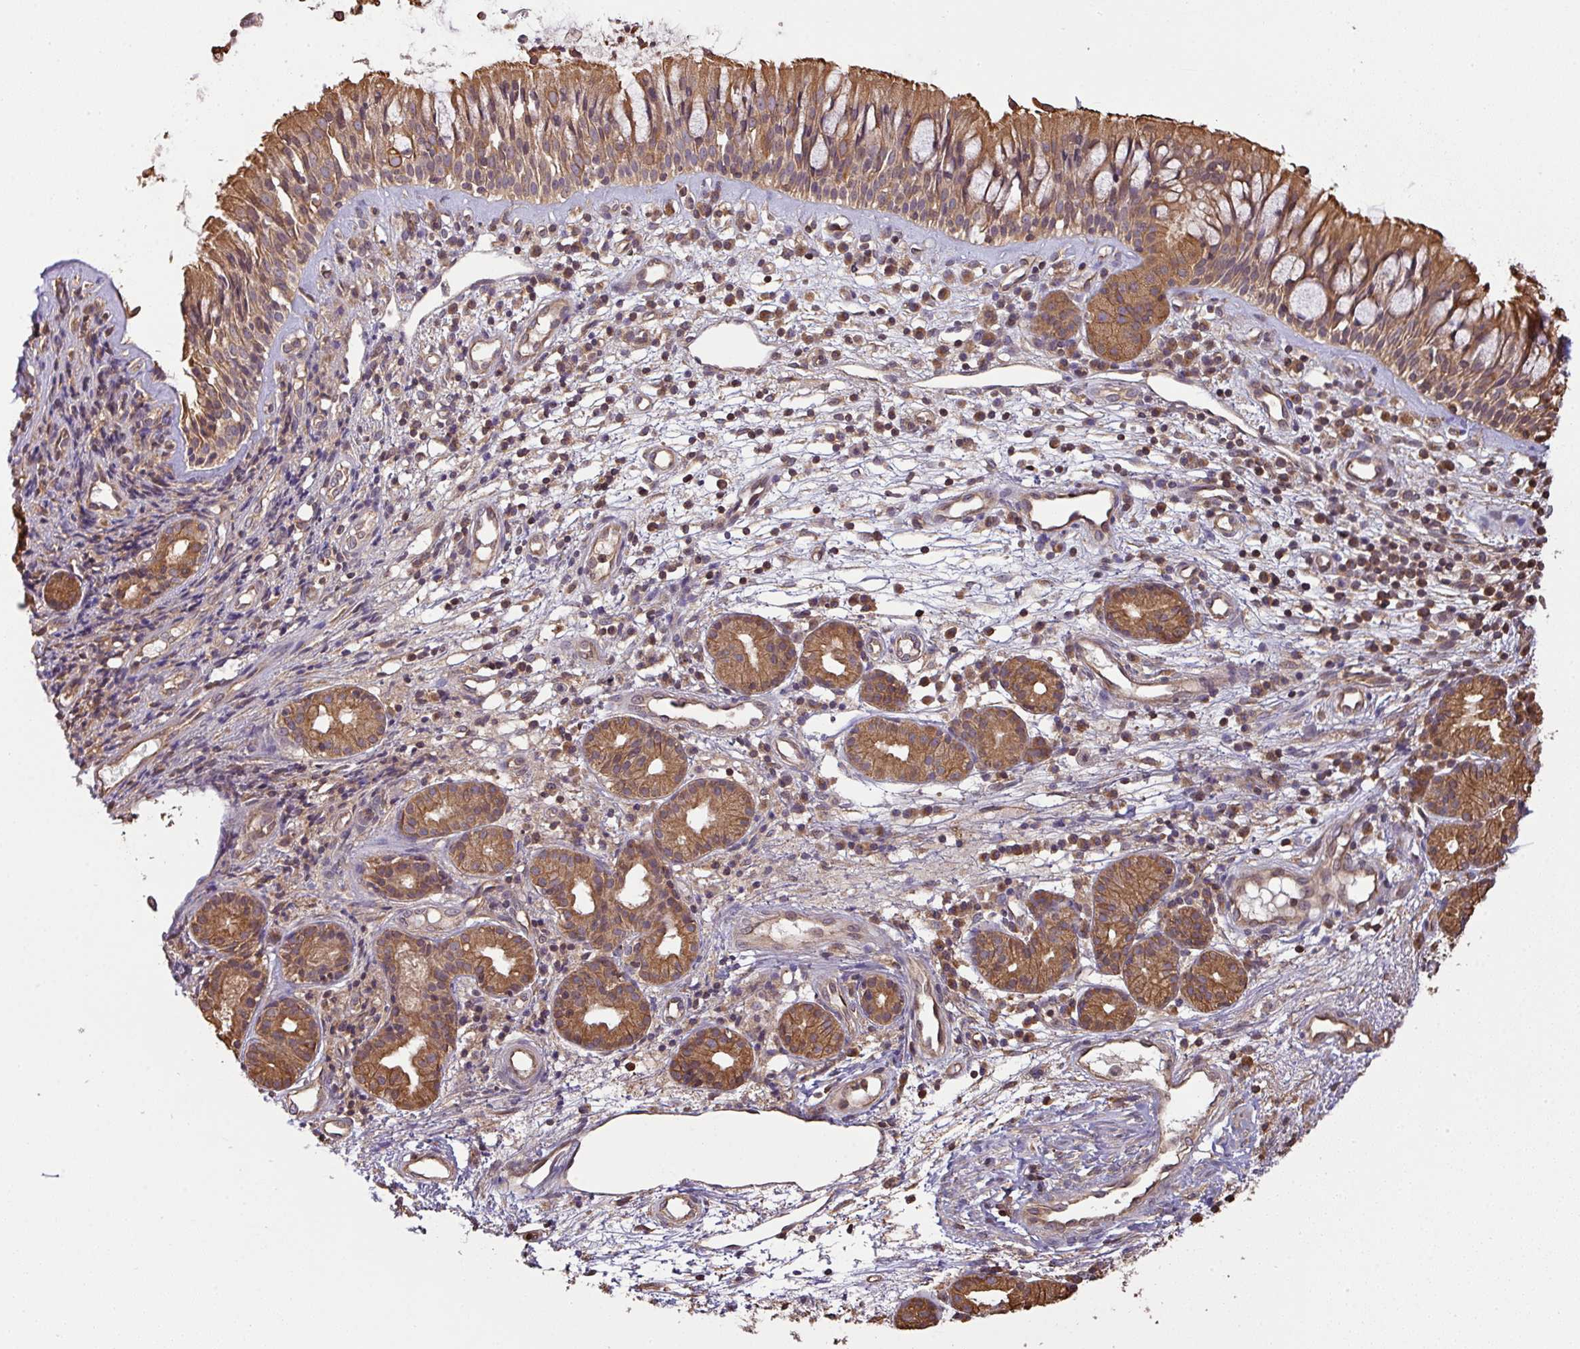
{"staining": {"intensity": "moderate", "quantity": ">75%", "location": "cytoplasmic/membranous"}, "tissue": "nasopharynx", "cell_type": "Respiratory epithelial cells", "image_type": "normal", "snomed": [{"axis": "morphology", "description": "Normal tissue, NOS"}, {"axis": "topography", "description": "Nasopharynx"}], "caption": "The immunohistochemical stain labels moderate cytoplasmic/membranous positivity in respiratory epithelial cells of benign nasopharynx.", "gene": "VENTX", "patient": {"sex": "female", "age": 62}}